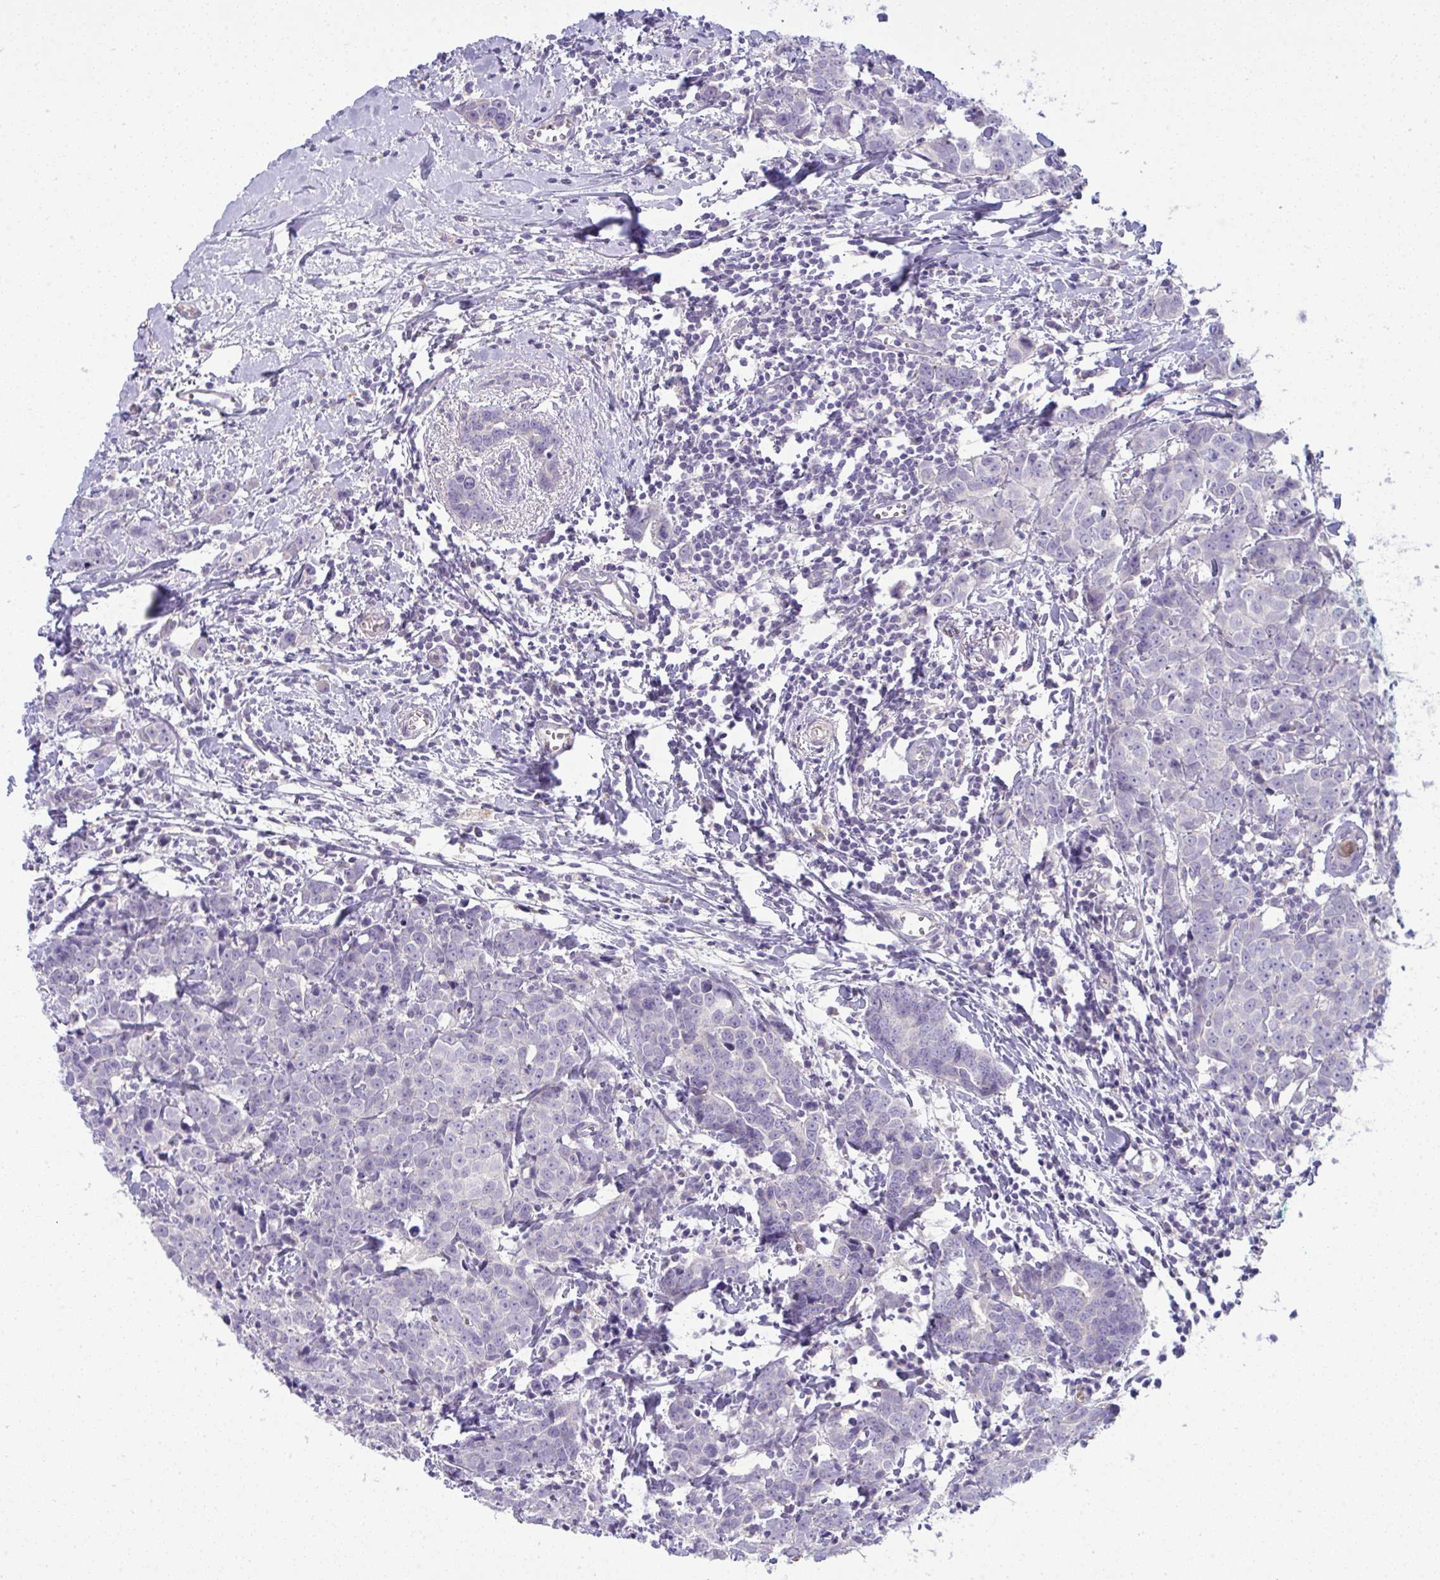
{"staining": {"intensity": "negative", "quantity": "none", "location": "none"}, "tissue": "breast cancer", "cell_type": "Tumor cells", "image_type": "cancer", "snomed": [{"axis": "morphology", "description": "Duct carcinoma"}, {"axis": "topography", "description": "Breast"}], "caption": "This is a micrograph of immunohistochemistry (IHC) staining of breast cancer (invasive ductal carcinoma), which shows no staining in tumor cells. Nuclei are stained in blue.", "gene": "SPTB", "patient": {"sex": "female", "age": 80}}